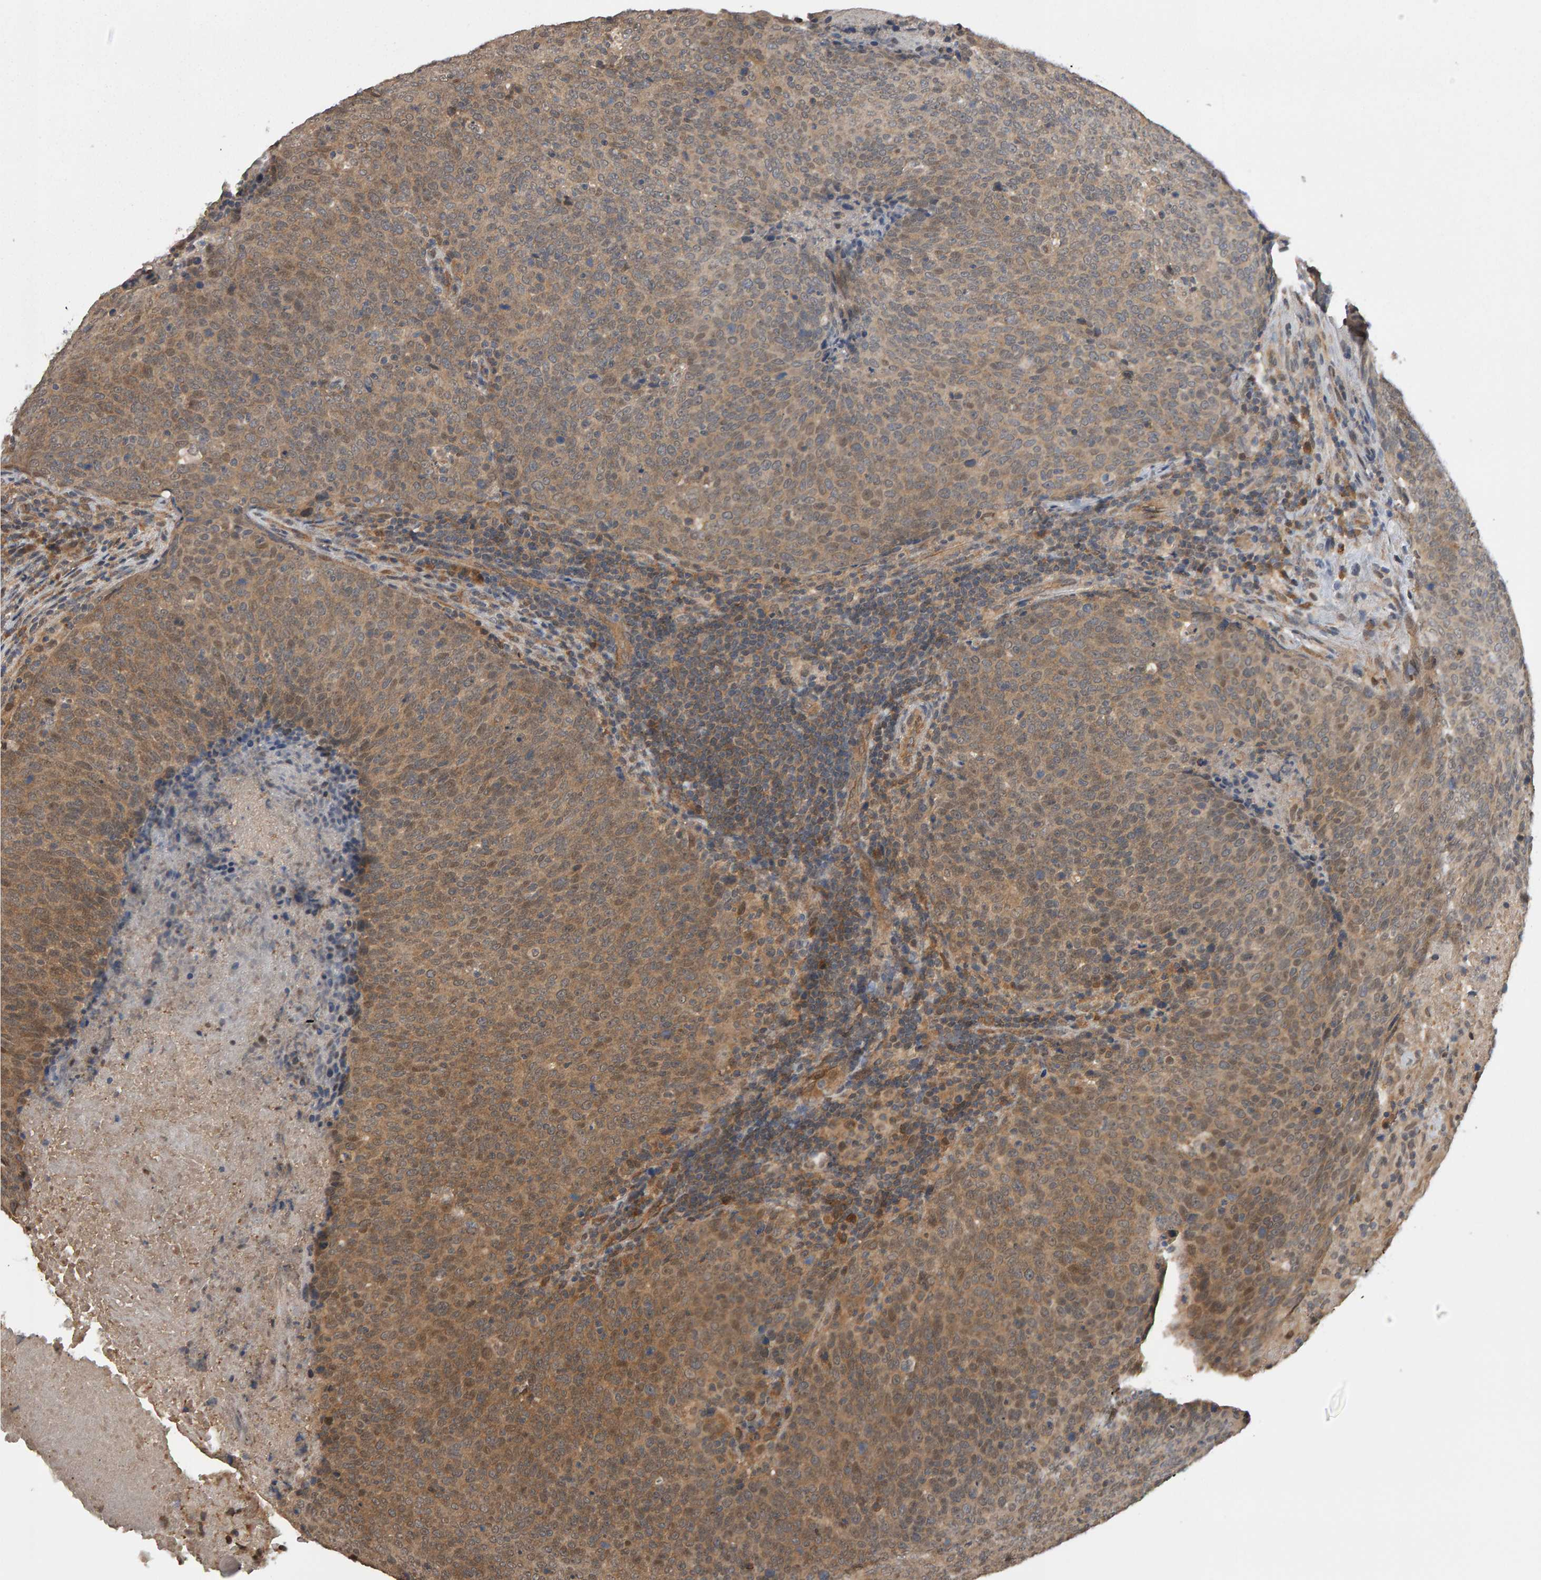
{"staining": {"intensity": "moderate", "quantity": ">75%", "location": "cytoplasmic/membranous"}, "tissue": "head and neck cancer", "cell_type": "Tumor cells", "image_type": "cancer", "snomed": [{"axis": "morphology", "description": "Squamous cell carcinoma, NOS"}, {"axis": "morphology", "description": "Squamous cell carcinoma, metastatic, NOS"}, {"axis": "topography", "description": "Lymph node"}, {"axis": "topography", "description": "Head-Neck"}], "caption": "This is an image of immunohistochemistry staining of head and neck cancer (metastatic squamous cell carcinoma), which shows moderate positivity in the cytoplasmic/membranous of tumor cells.", "gene": "COASY", "patient": {"sex": "male", "age": 62}}